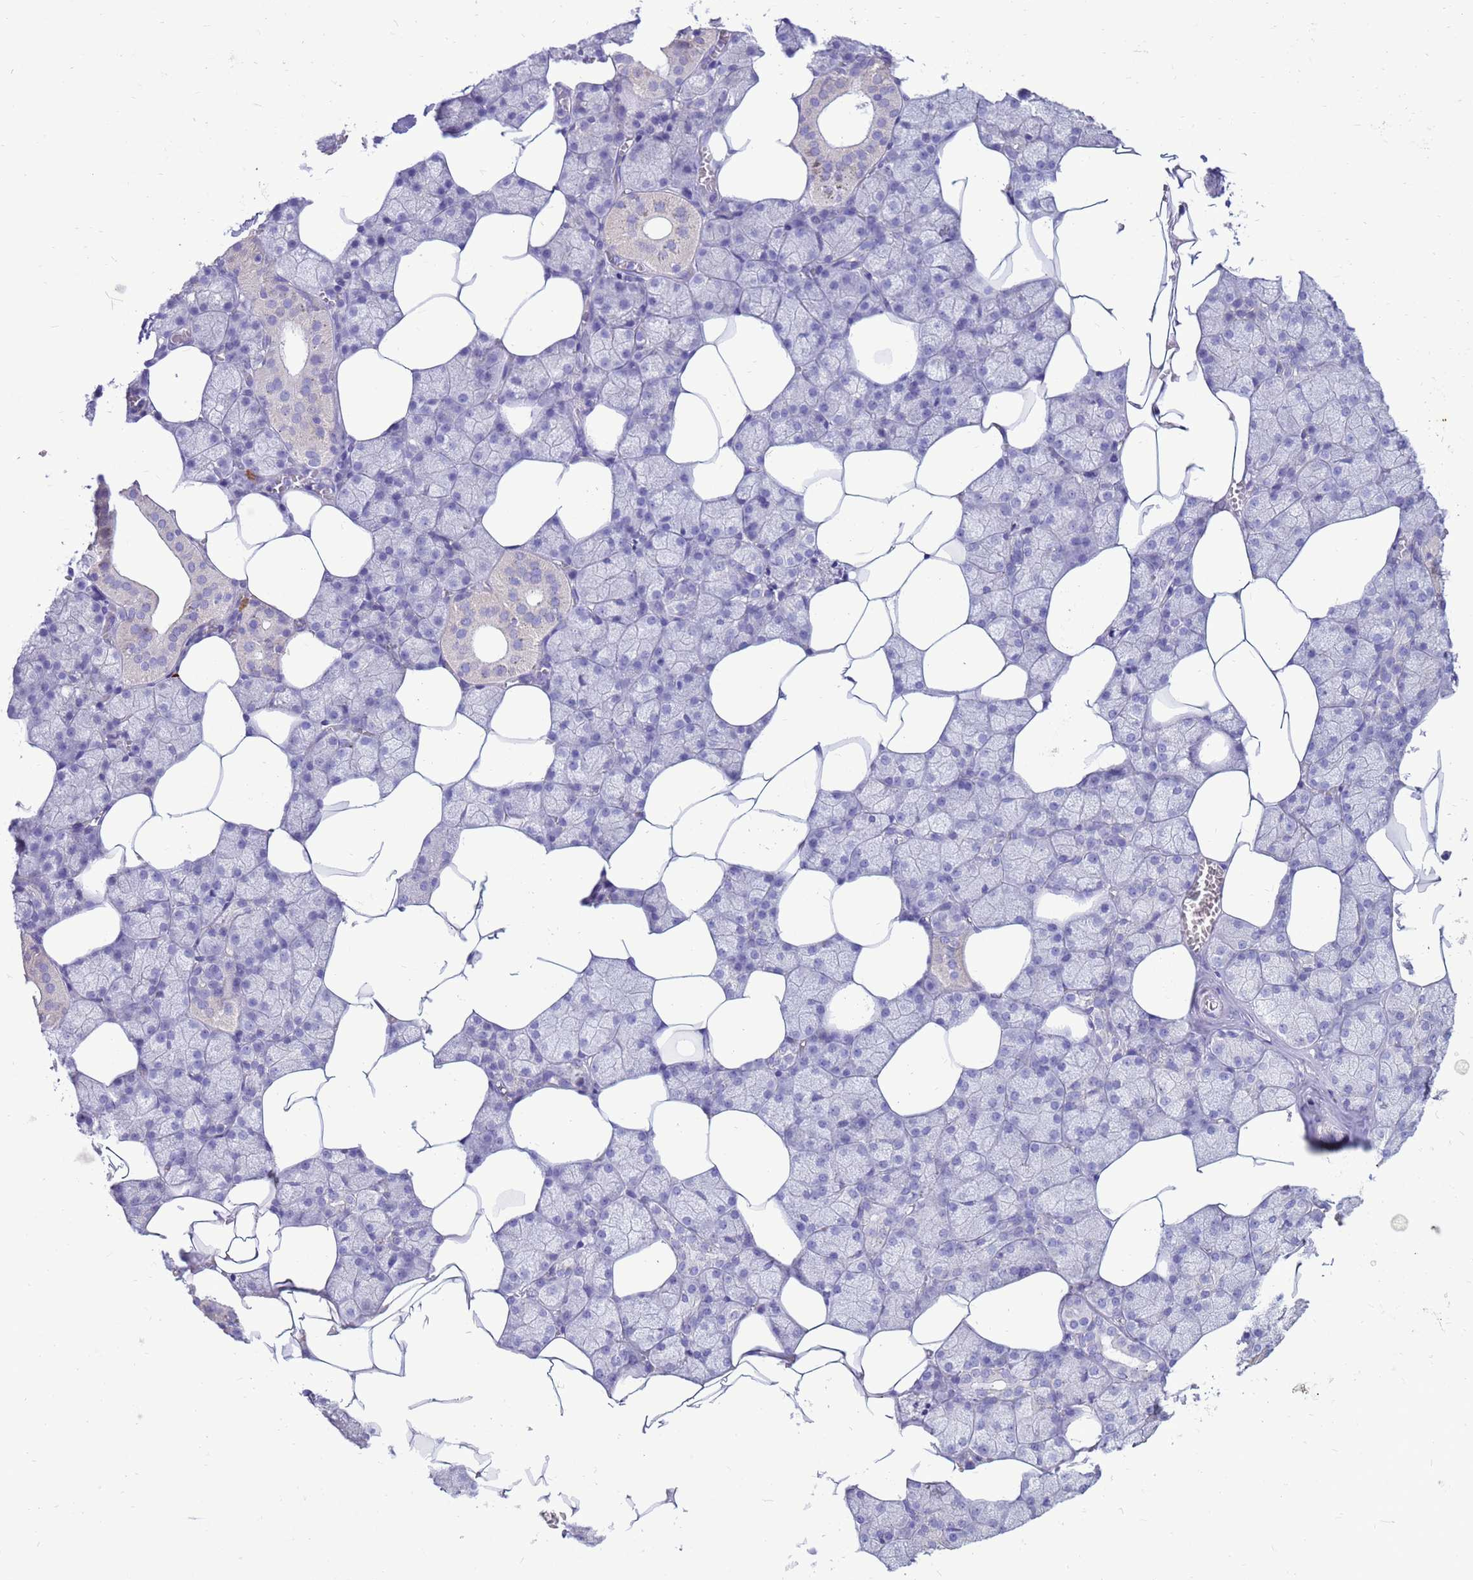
{"staining": {"intensity": "negative", "quantity": "none", "location": "none"}, "tissue": "salivary gland", "cell_type": "Glandular cells", "image_type": "normal", "snomed": [{"axis": "morphology", "description": "Normal tissue, NOS"}, {"axis": "topography", "description": "Salivary gland"}], "caption": "Human salivary gland stained for a protein using IHC reveals no staining in glandular cells.", "gene": "PDE10A", "patient": {"sex": "male", "age": 62}}